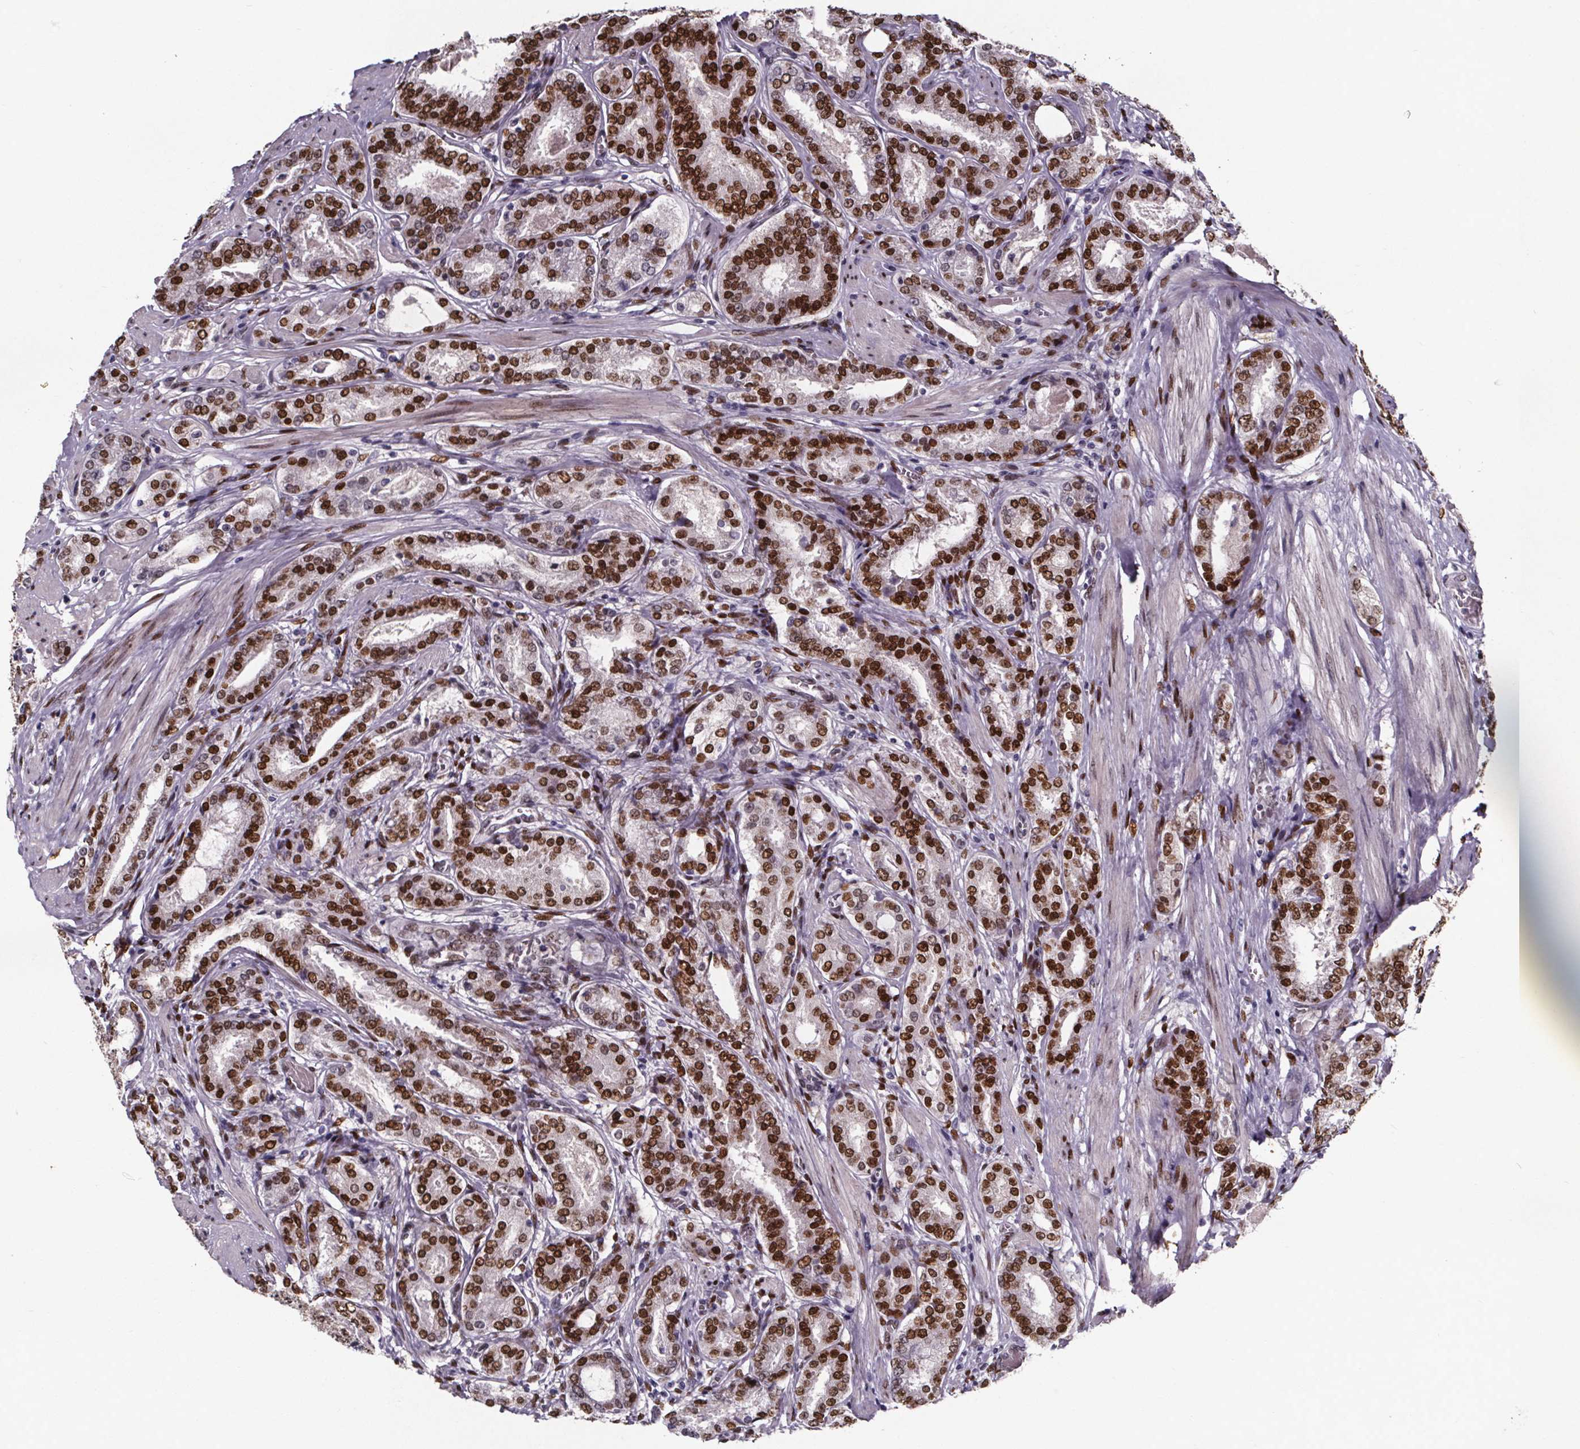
{"staining": {"intensity": "strong", "quantity": ">75%", "location": "nuclear"}, "tissue": "prostate cancer", "cell_type": "Tumor cells", "image_type": "cancer", "snomed": [{"axis": "morphology", "description": "Adenocarcinoma, High grade"}, {"axis": "topography", "description": "Prostate"}], "caption": "DAB (3,3'-diaminobenzidine) immunohistochemical staining of adenocarcinoma (high-grade) (prostate) shows strong nuclear protein staining in approximately >75% of tumor cells. The protein of interest is stained brown, and the nuclei are stained in blue (DAB IHC with brightfield microscopy, high magnification).", "gene": "AR", "patient": {"sex": "male", "age": 63}}